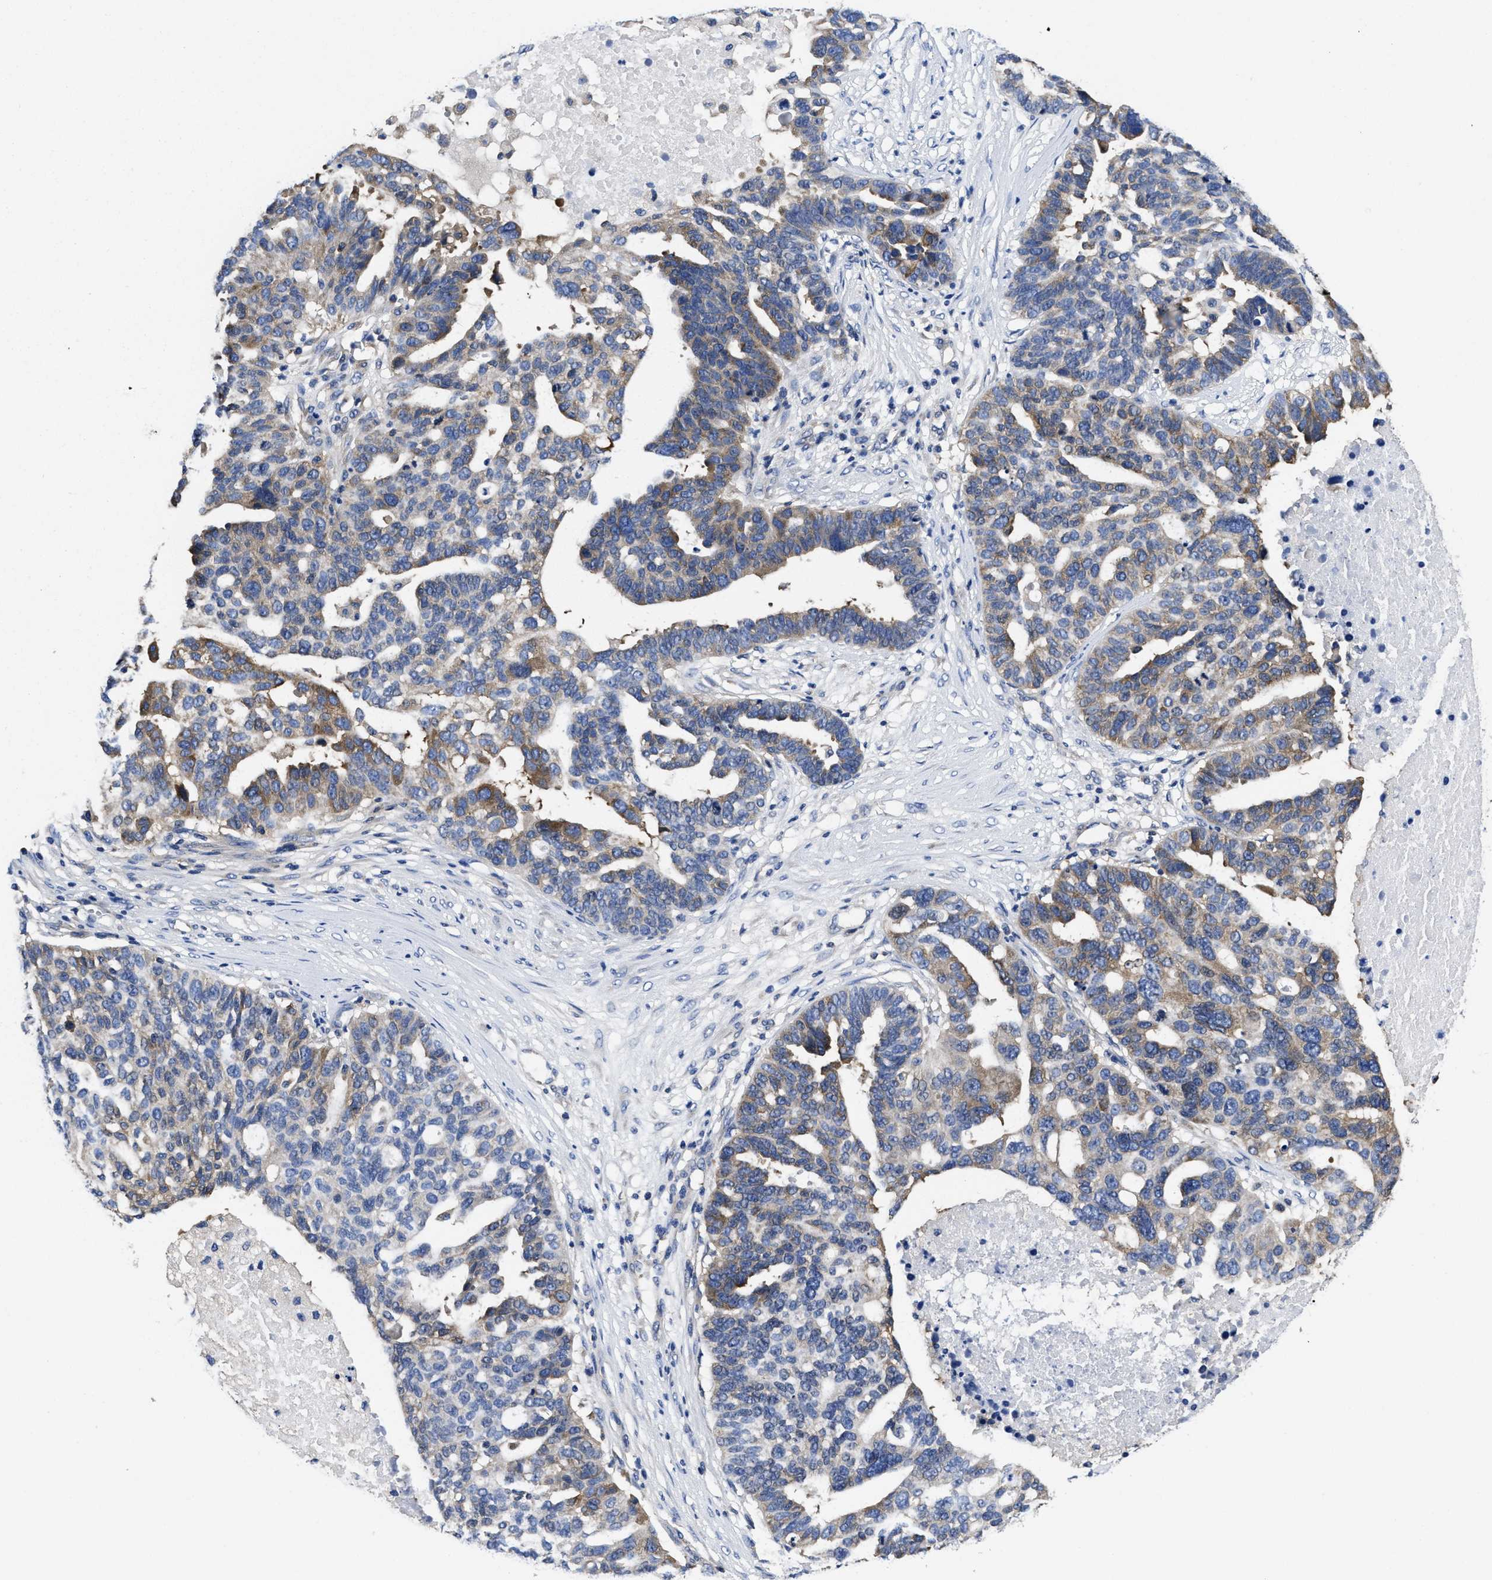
{"staining": {"intensity": "moderate", "quantity": "<25%", "location": "cytoplasmic/membranous"}, "tissue": "ovarian cancer", "cell_type": "Tumor cells", "image_type": "cancer", "snomed": [{"axis": "morphology", "description": "Cystadenocarcinoma, serous, NOS"}, {"axis": "topography", "description": "Ovary"}], "caption": "Human ovarian cancer stained for a protein (brown) reveals moderate cytoplasmic/membranous positive positivity in approximately <25% of tumor cells.", "gene": "YARS1", "patient": {"sex": "female", "age": 59}}